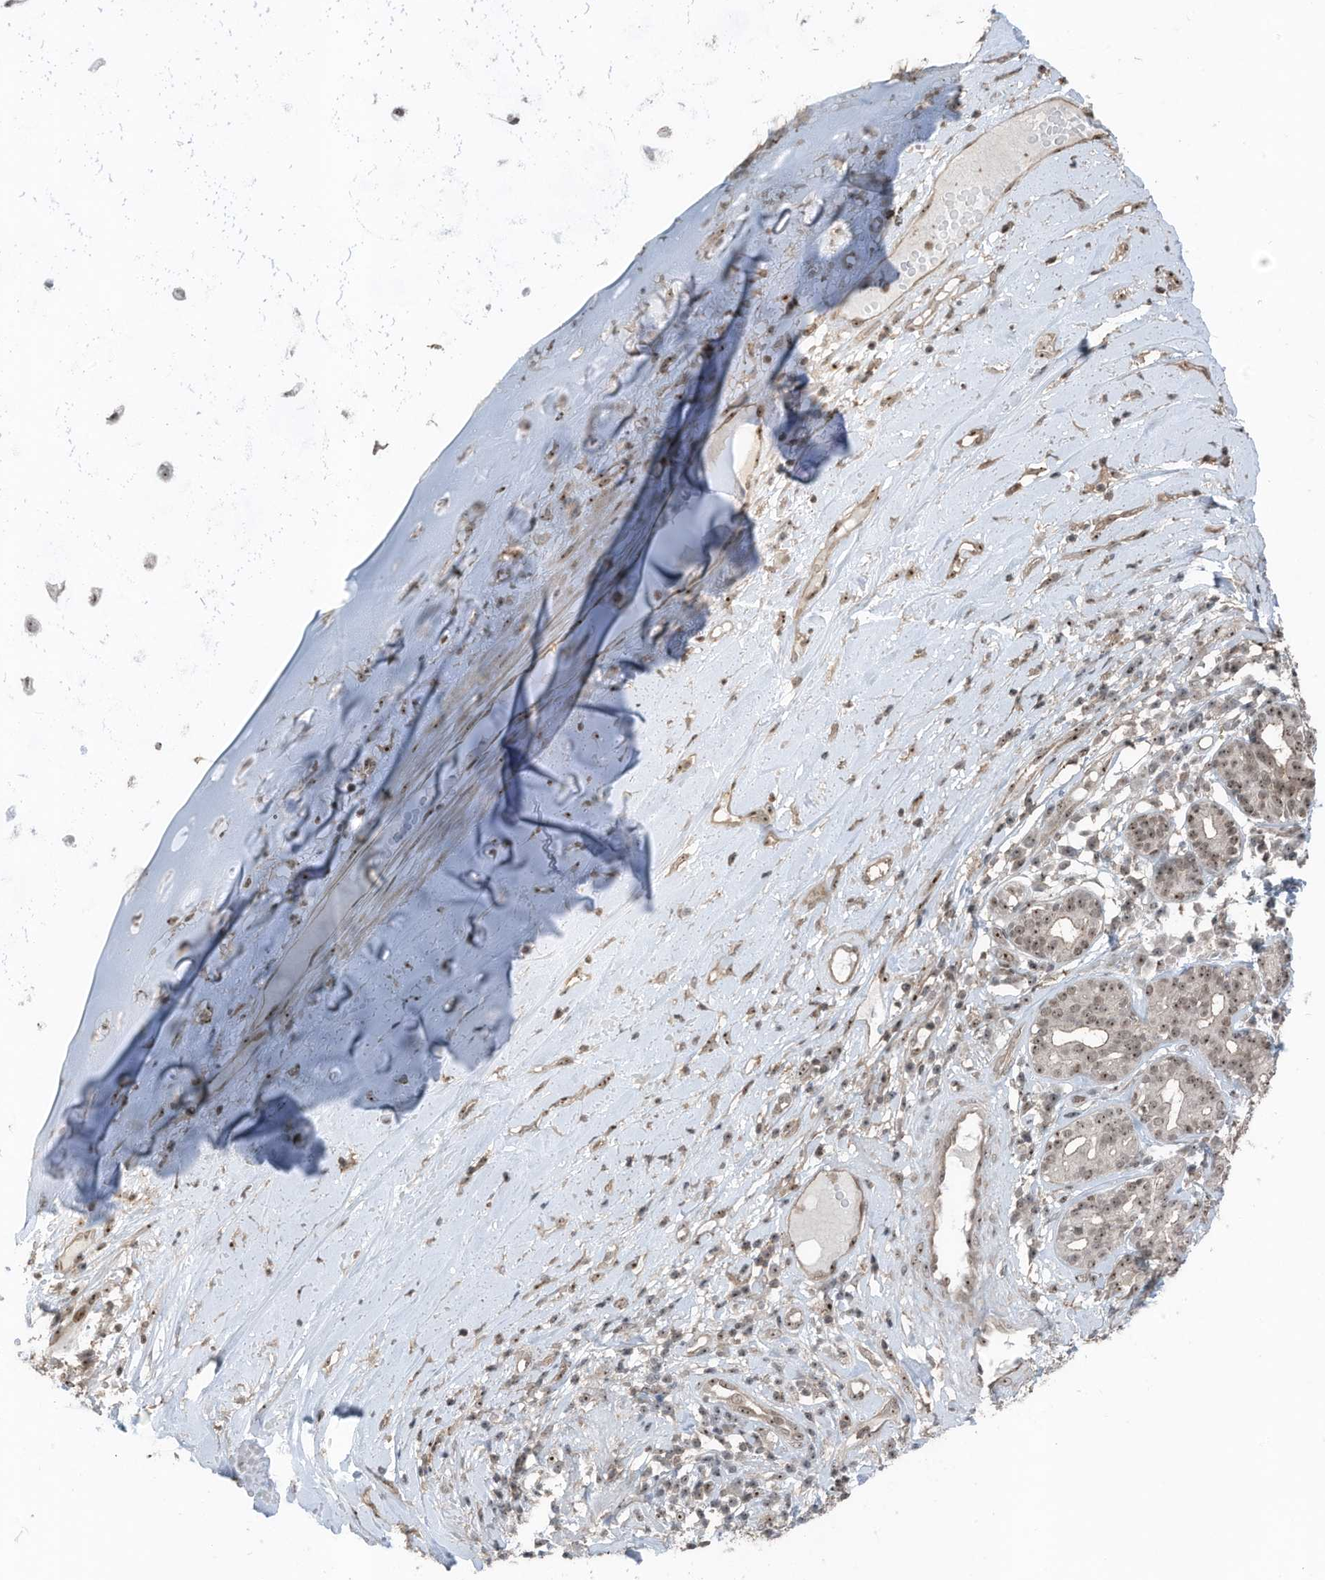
{"staining": {"intensity": "weak", "quantity": "<25%", "location": "nuclear"}, "tissue": "adipose tissue", "cell_type": "Adipocytes", "image_type": "normal", "snomed": [{"axis": "morphology", "description": "Normal tissue, NOS"}, {"axis": "morphology", "description": "Basal cell carcinoma"}, {"axis": "topography", "description": "Cartilage tissue"}, {"axis": "topography", "description": "Nasopharynx"}, {"axis": "topography", "description": "Oral tissue"}], "caption": "This is an immunohistochemistry (IHC) micrograph of normal adipose tissue. There is no staining in adipocytes.", "gene": "UTP3", "patient": {"sex": "female", "age": 77}}